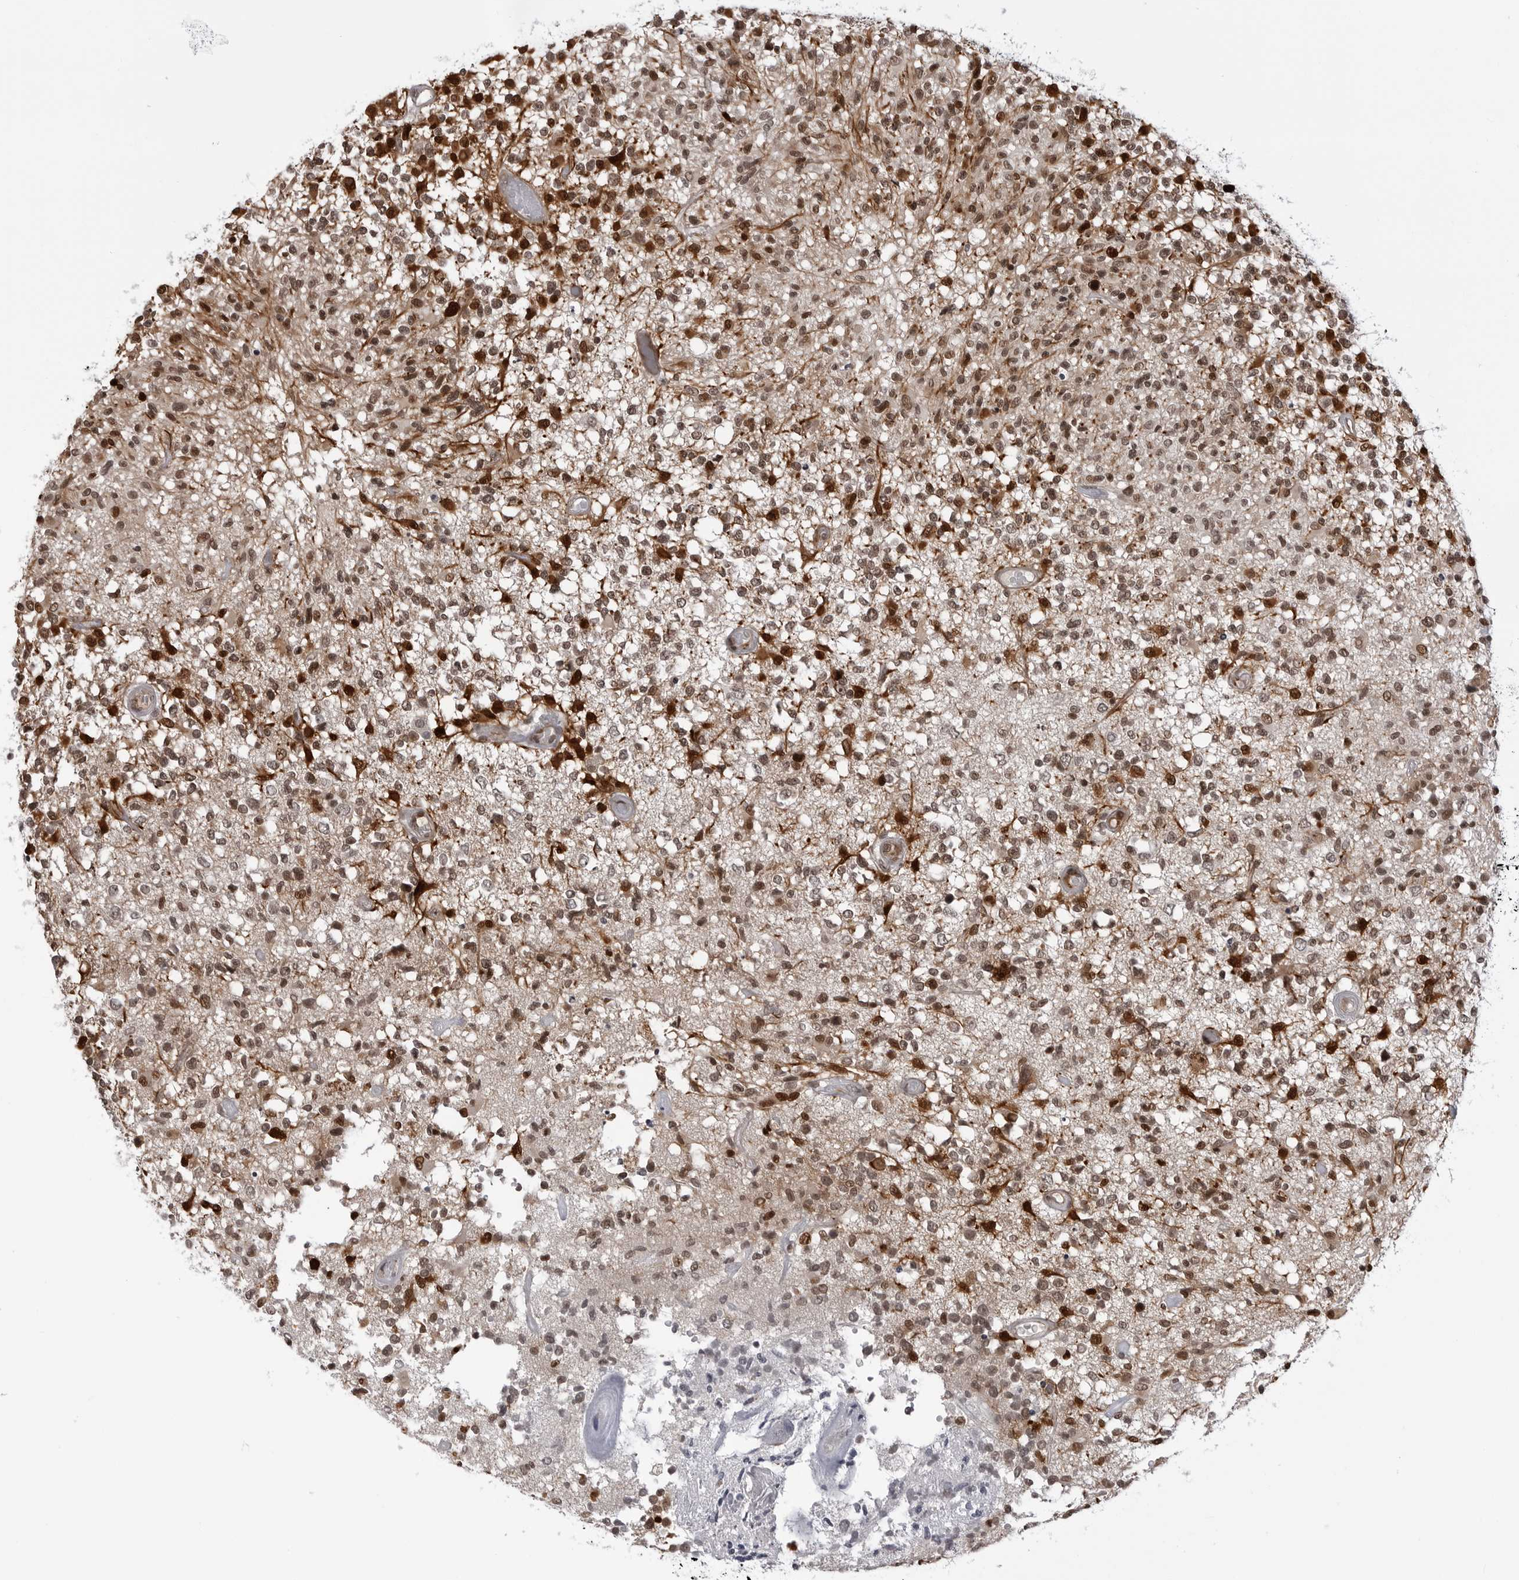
{"staining": {"intensity": "strong", "quantity": "25%-75%", "location": "cytoplasmic/membranous,nuclear"}, "tissue": "glioma", "cell_type": "Tumor cells", "image_type": "cancer", "snomed": [{"axis": "morphology", "description": "Glioma, malignant, High grade"}, {"axis": "morphology", "description": "Glioblastoma, NOS"}, {"axis": "topography", "description": "Brain"}], "caption": "Protein positivity by immunohistochemistry displays strong cytoplasmic/membranous and nuclear staining in about 25%-75% of tumor cells in glioma.", "gene": "TRIM66", "patient": {"sex": "male", "age": 60}}